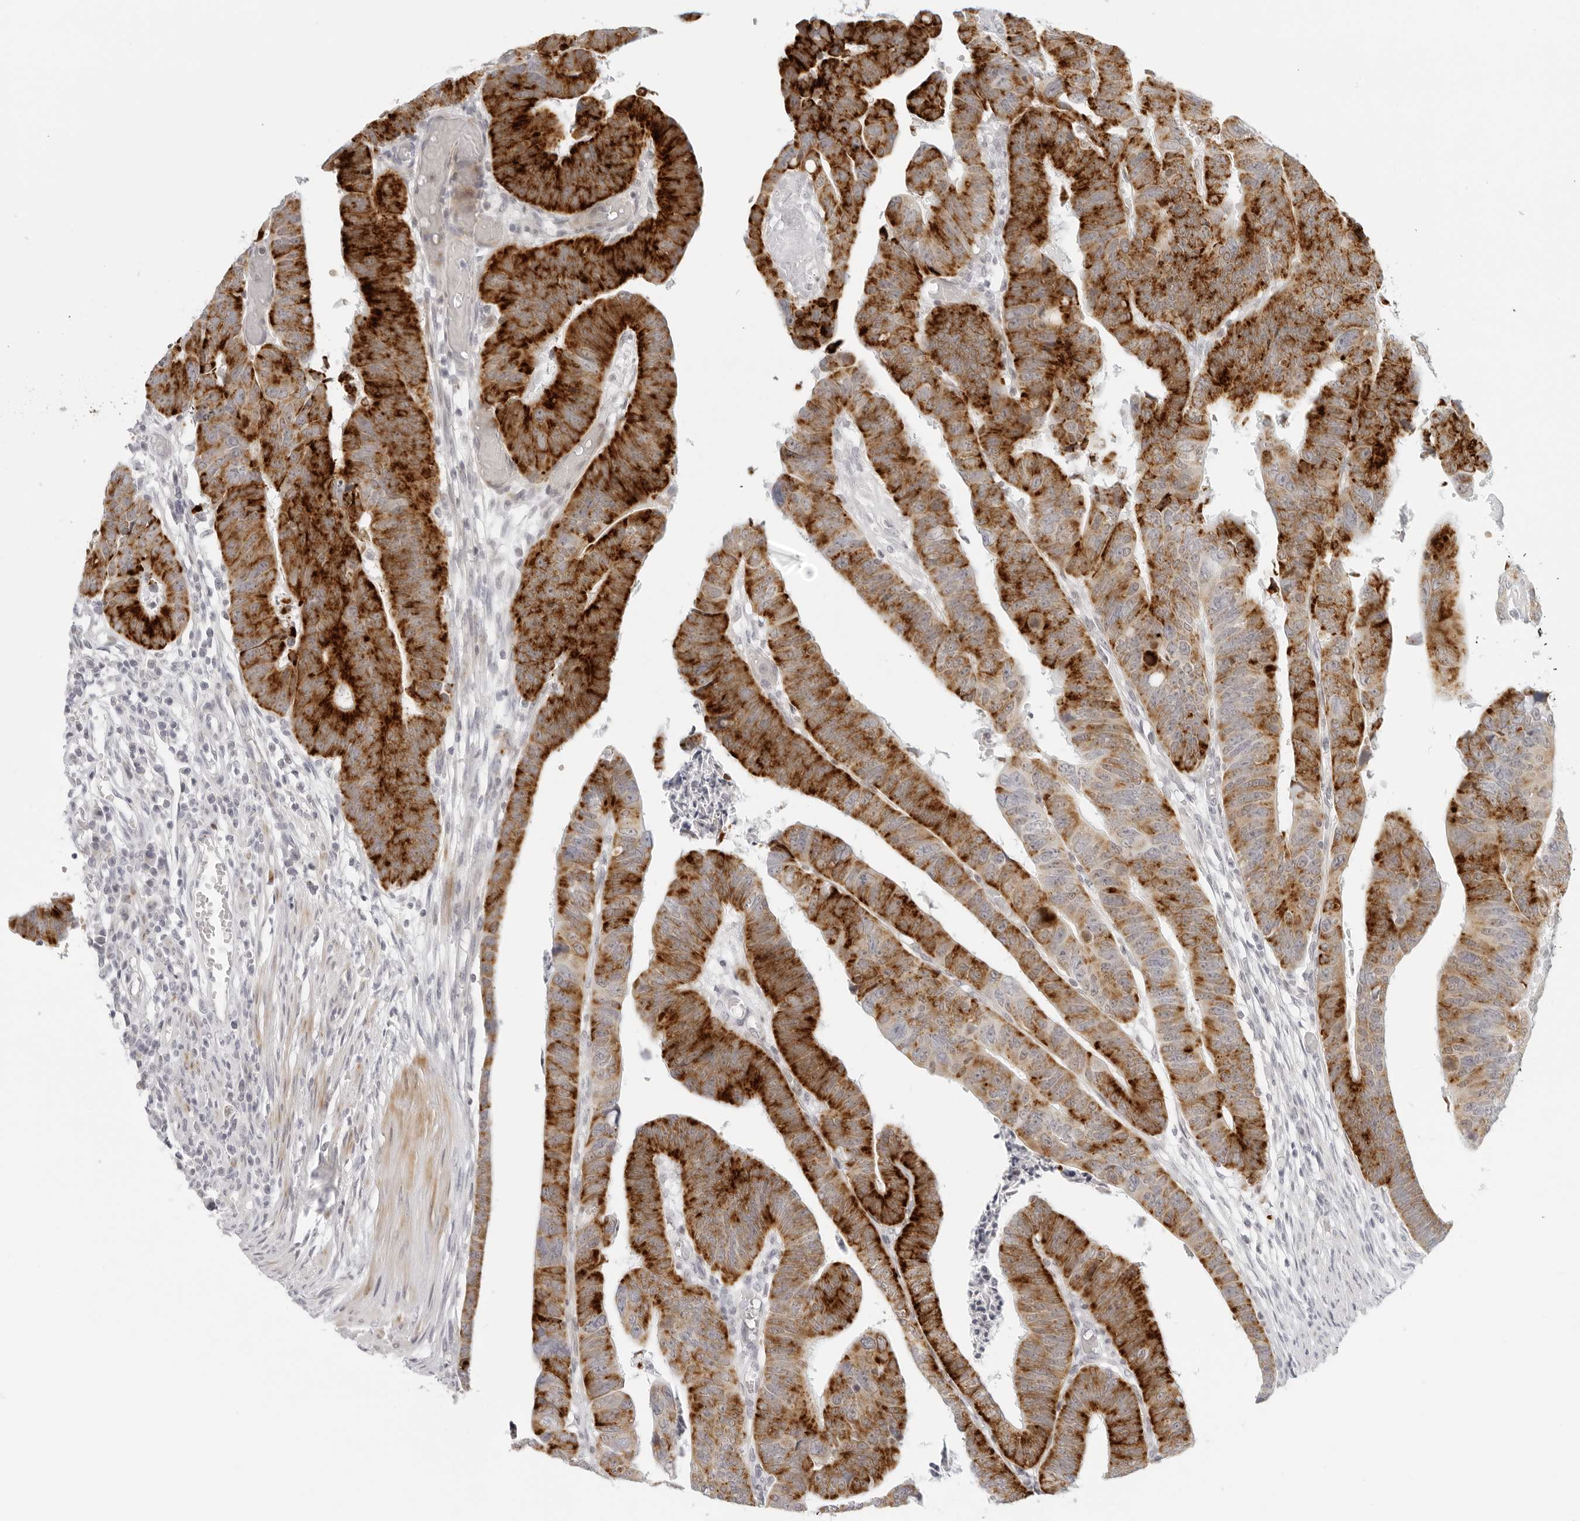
{"staining": {"intensity": "strong", "quantity": "25%-75%", "location": "cytoplasmic/membranous"}, "tissue": "colorectal cancer", "cell_type": "Tumor cells", "image_type": "cancer", "snomed": [{"axis": "morphology", "description": "Adenocarcinoma, NOS"}, {"axis": "topography", "description": "Rectum"}], "caption": "Immunohistochemistry image of human colorectal cancer (adenocarcinoma) stained for a protein (brown), which demonstrates high levels of strong cytoplasmic/membranous positivity in approximately 25%-75% of tumor cells.", "gene": "RPS6KC1", "patient": {"sex": "female", "age": 65}}